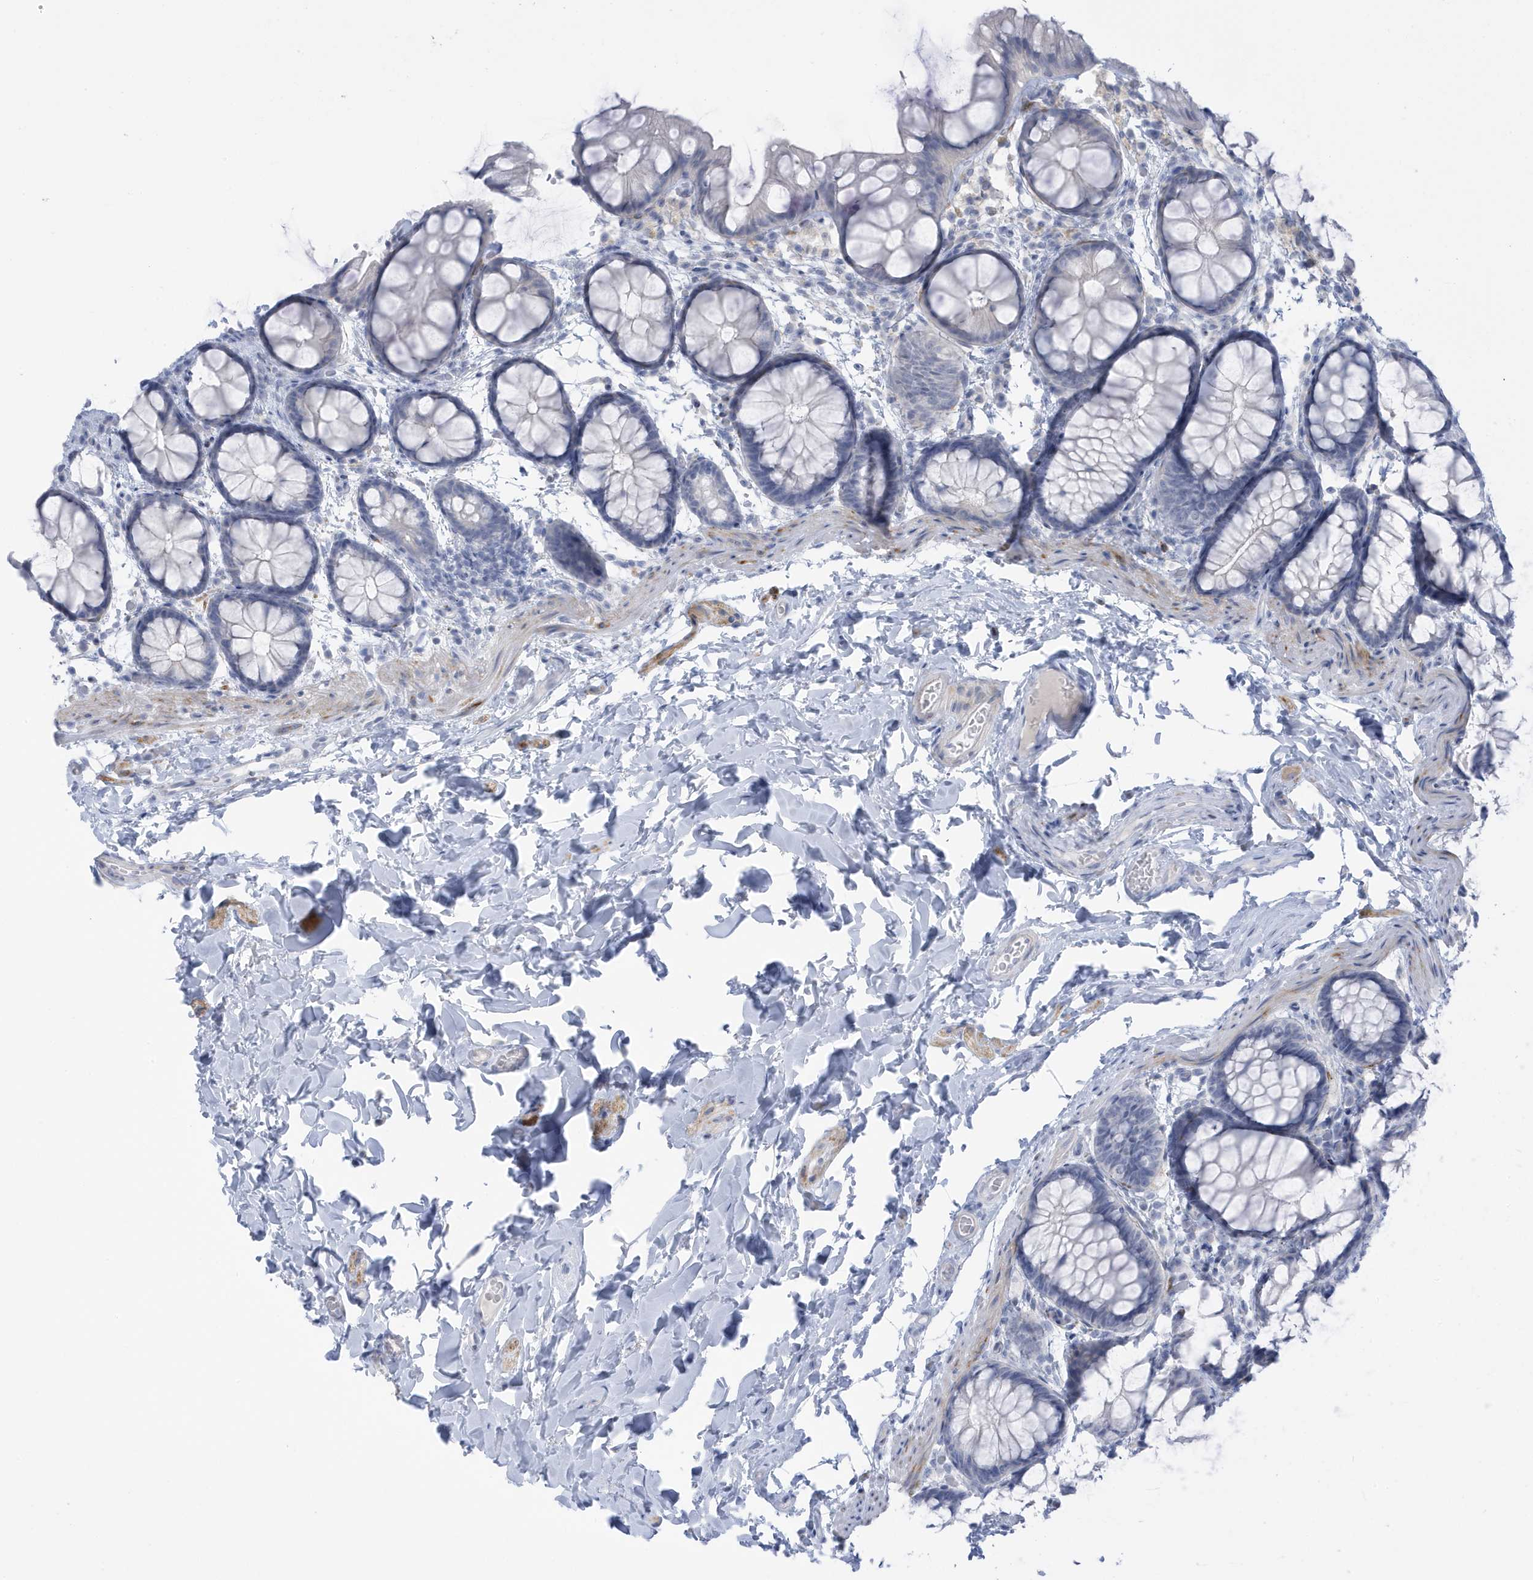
{"staining": {"intensity": "negative", "quantity": "none", "location": "none"}, "tissue": "colon", "cell_type": "Endothelial cells", "image_type": "normal", "snomed": [{"axis": "morphology", "description": "Normal tissue, NOS"}, {"axis": "topography", "description": "Colon"}], "caption": "An image of colon stained for a protein exhibits no brown staining in endothelial cells. Brightfield microscopy of immunohistochemistry stained with DAB (3,3'-diaminobenzidine) (brown) and hematoxylin (blue), captured at high magnification.", "gene": "PERM1", "patient": {"sex": "male", "age": 47}}